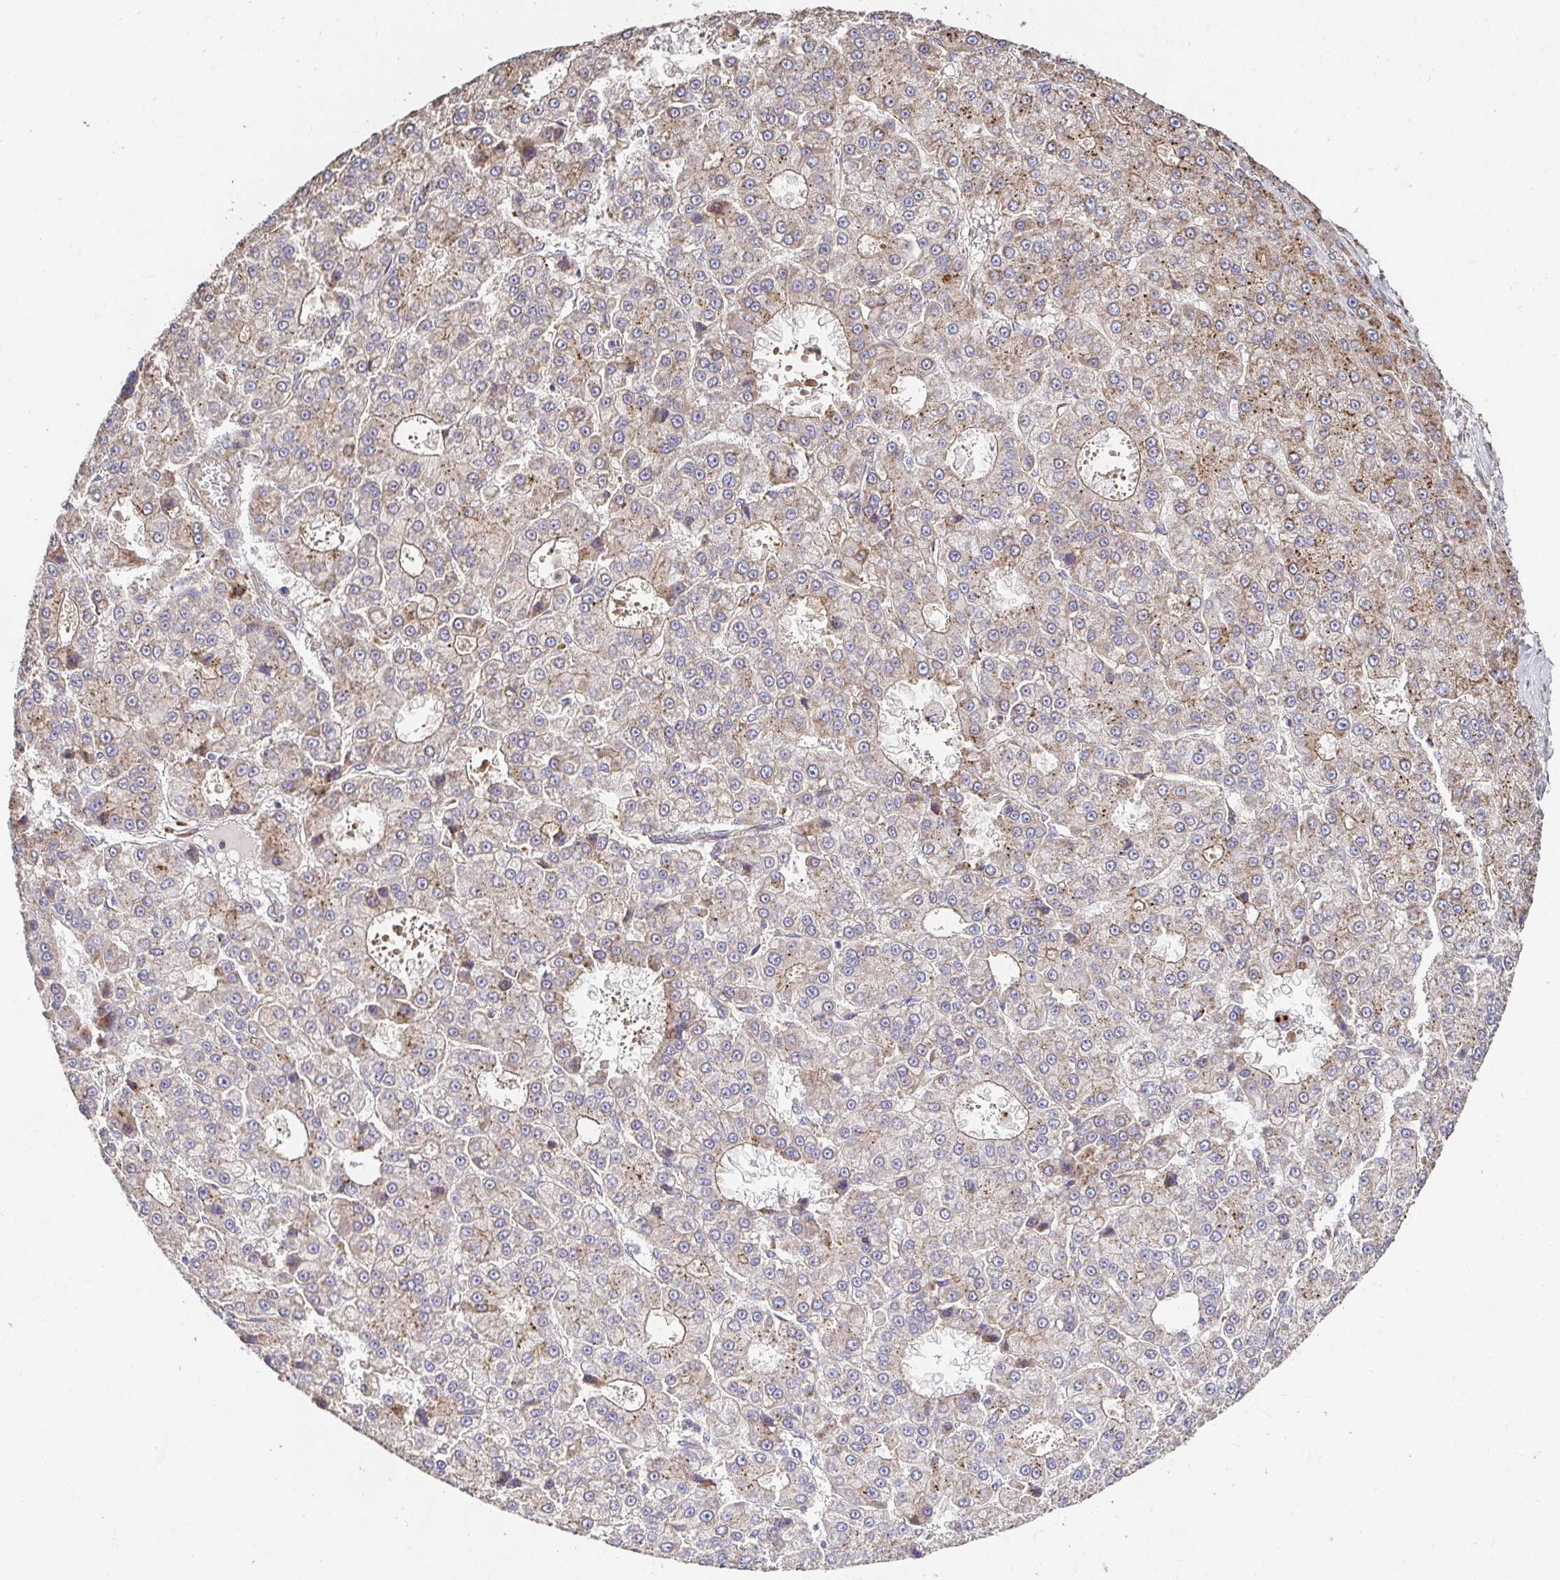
{"staining": {"intensity": "moderate", "quantity": "<25%", "location": "cytoplasmic/membranous"}, "tissue": "liver cancer", "cell_type": "Tumor cells", "image_type": "cancer", "snomed": [{"axis": "morphology", "description": "Carcinoma, Hepatocellular, NOS"}, {"axis": "topography", "description": "Liver"}], "caption": "Immunohistochemistry histopathology image of neoplastic tissue: liver cancer stained using immunohistochemistry (IHC) exhibits low levels of moderate protein expression localized specifically in the cytoplasmic/membranous of tumor cells, appearing as a cytoplasmic/membranous brown color.", "gene": "APBB1", "patient": {"sex": "male", "age": 70}}